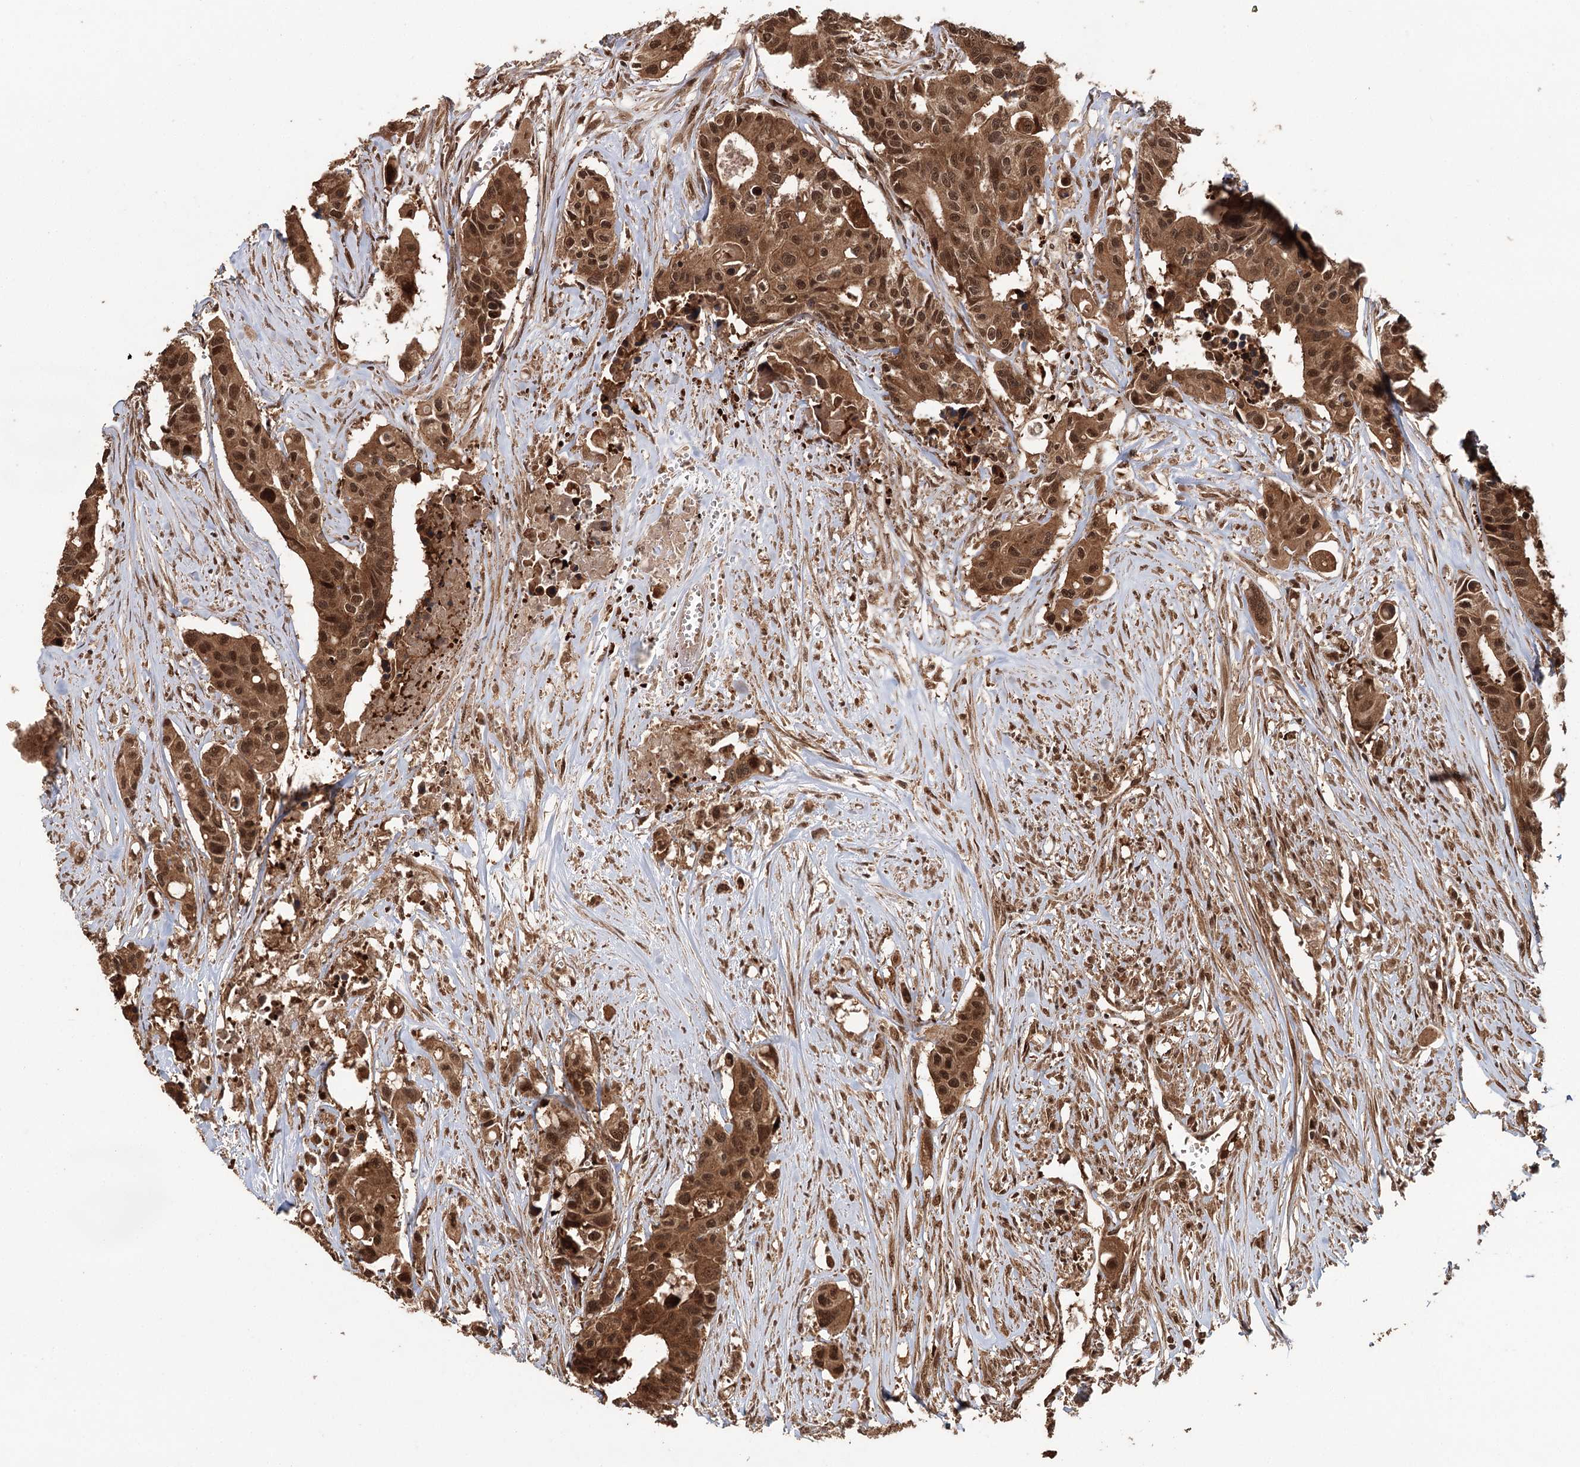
{"staining": {"intensity": "strong", "quantity": ">75%", "location": "cytoplasmic/membranous,nuclear"}, "tissue": "colorectal cancer", "cell_type": "Tumor cells", "image_type": "cancer", "snomed": [{"axis": "morphology", "description": "Adenocarcinoma, NOS"}, {"axis": "topography", "description": "Colon"}], "caption": "Colorectal cancer (adenocarcinoma) stained for a protein (brown) displays strong cytoplasmic/membranous and nuclear positive expression in approximately >75% of tumor cells.", "gene": "N6AMT1", "patient": {"sex": "male", "age": 77}}